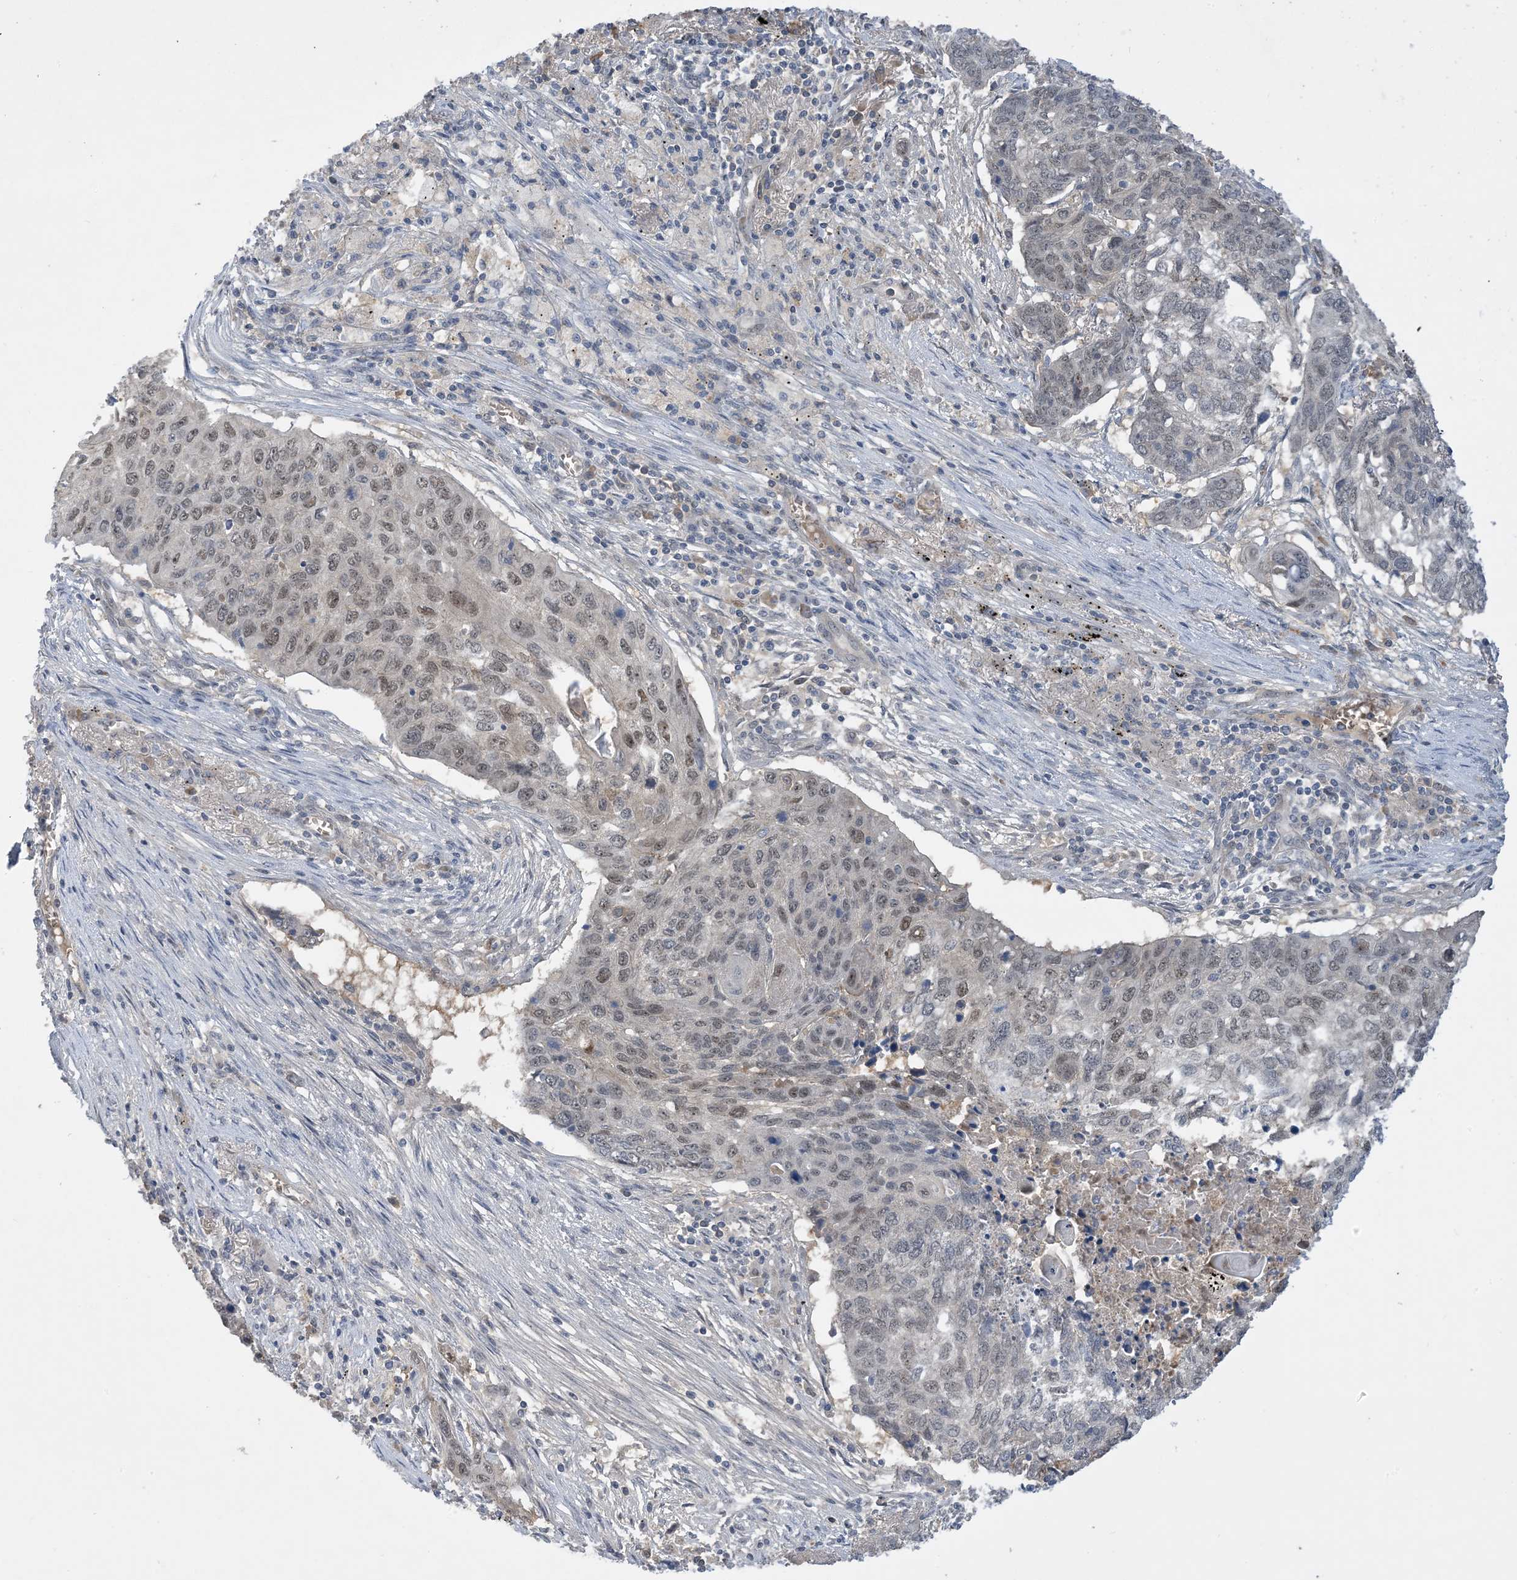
{"staining": {"intensity": "weak", "quantity": "25%-75%", "location": "nuclear"}, "tissue": "lung cancer", "cell_type": "Tumor cells", "image_type": "cancer", "snomed": [{"axis": "morphology", "description": "Squamous cell carcinoma, NOS"}, {"axis": "topography", "description": "Lung"}], "caption": "The immunohistochemical stain shows weak nuclear positivity in tumor cells of lung cancer (squamous cell carcinoma) tissue.", "gene": "UBE2E1", "patient": {"sex": "female", "age": 63}}